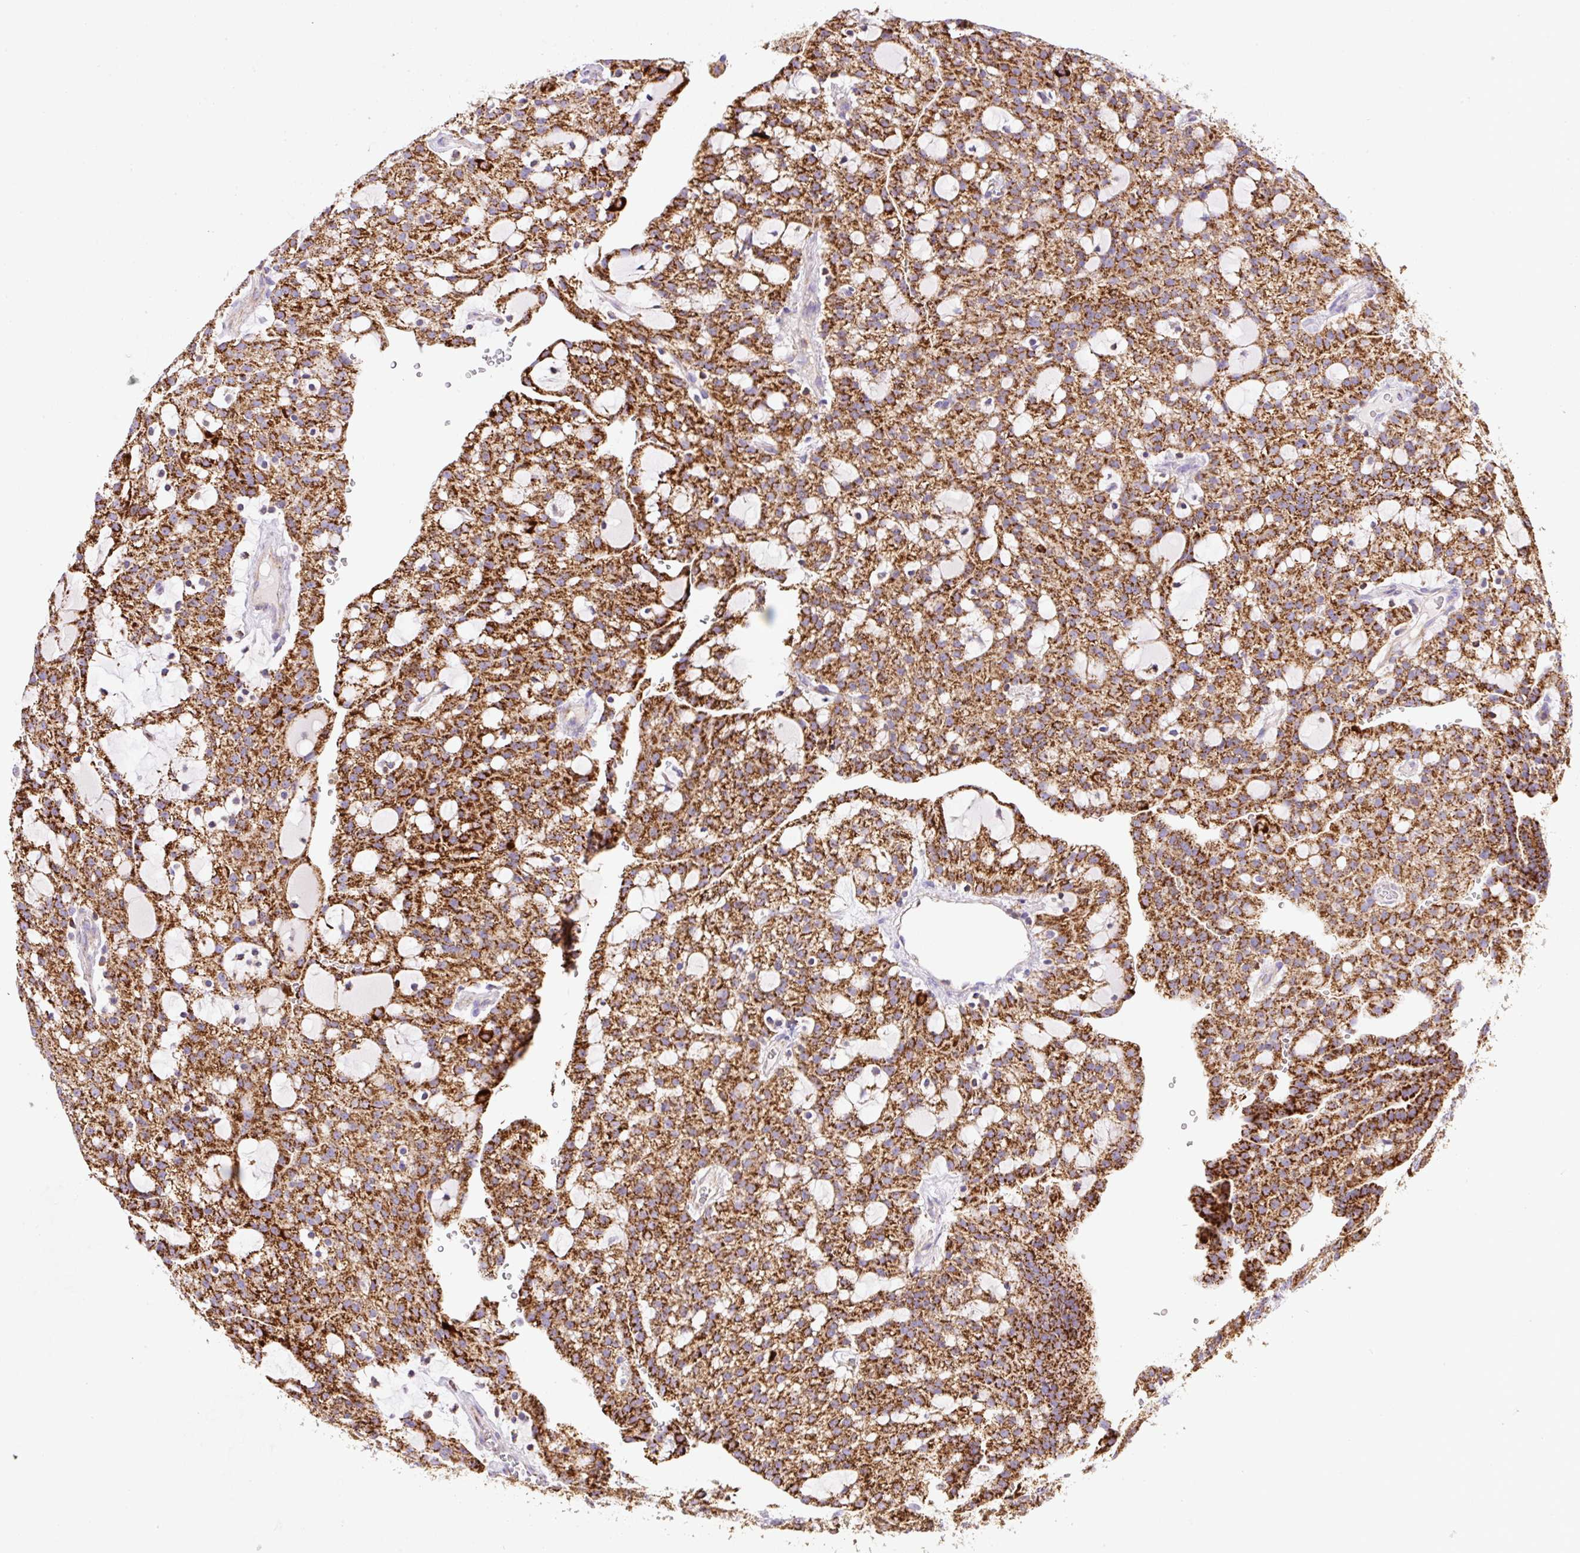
{"staining": {"intensity": "strong", "quantity": ">75%", "location": "cytoplasmic/membranous"}, "tissue": "renal cancer", "cell_type": "Tumor cells", "image_type": "cancer", "snomed": [{"axis": "morphology", "description": "Adenocarcinoma, NOS"}, {"axis": "topography", "description": "Kidney"}], "caption": "Renal adenocarcinoma stained for a protein shows strong cytoplasmic/membranous positivity in tumor cells.", "gene": "NF1", "patient": {"sex": "male", "age": 63}}